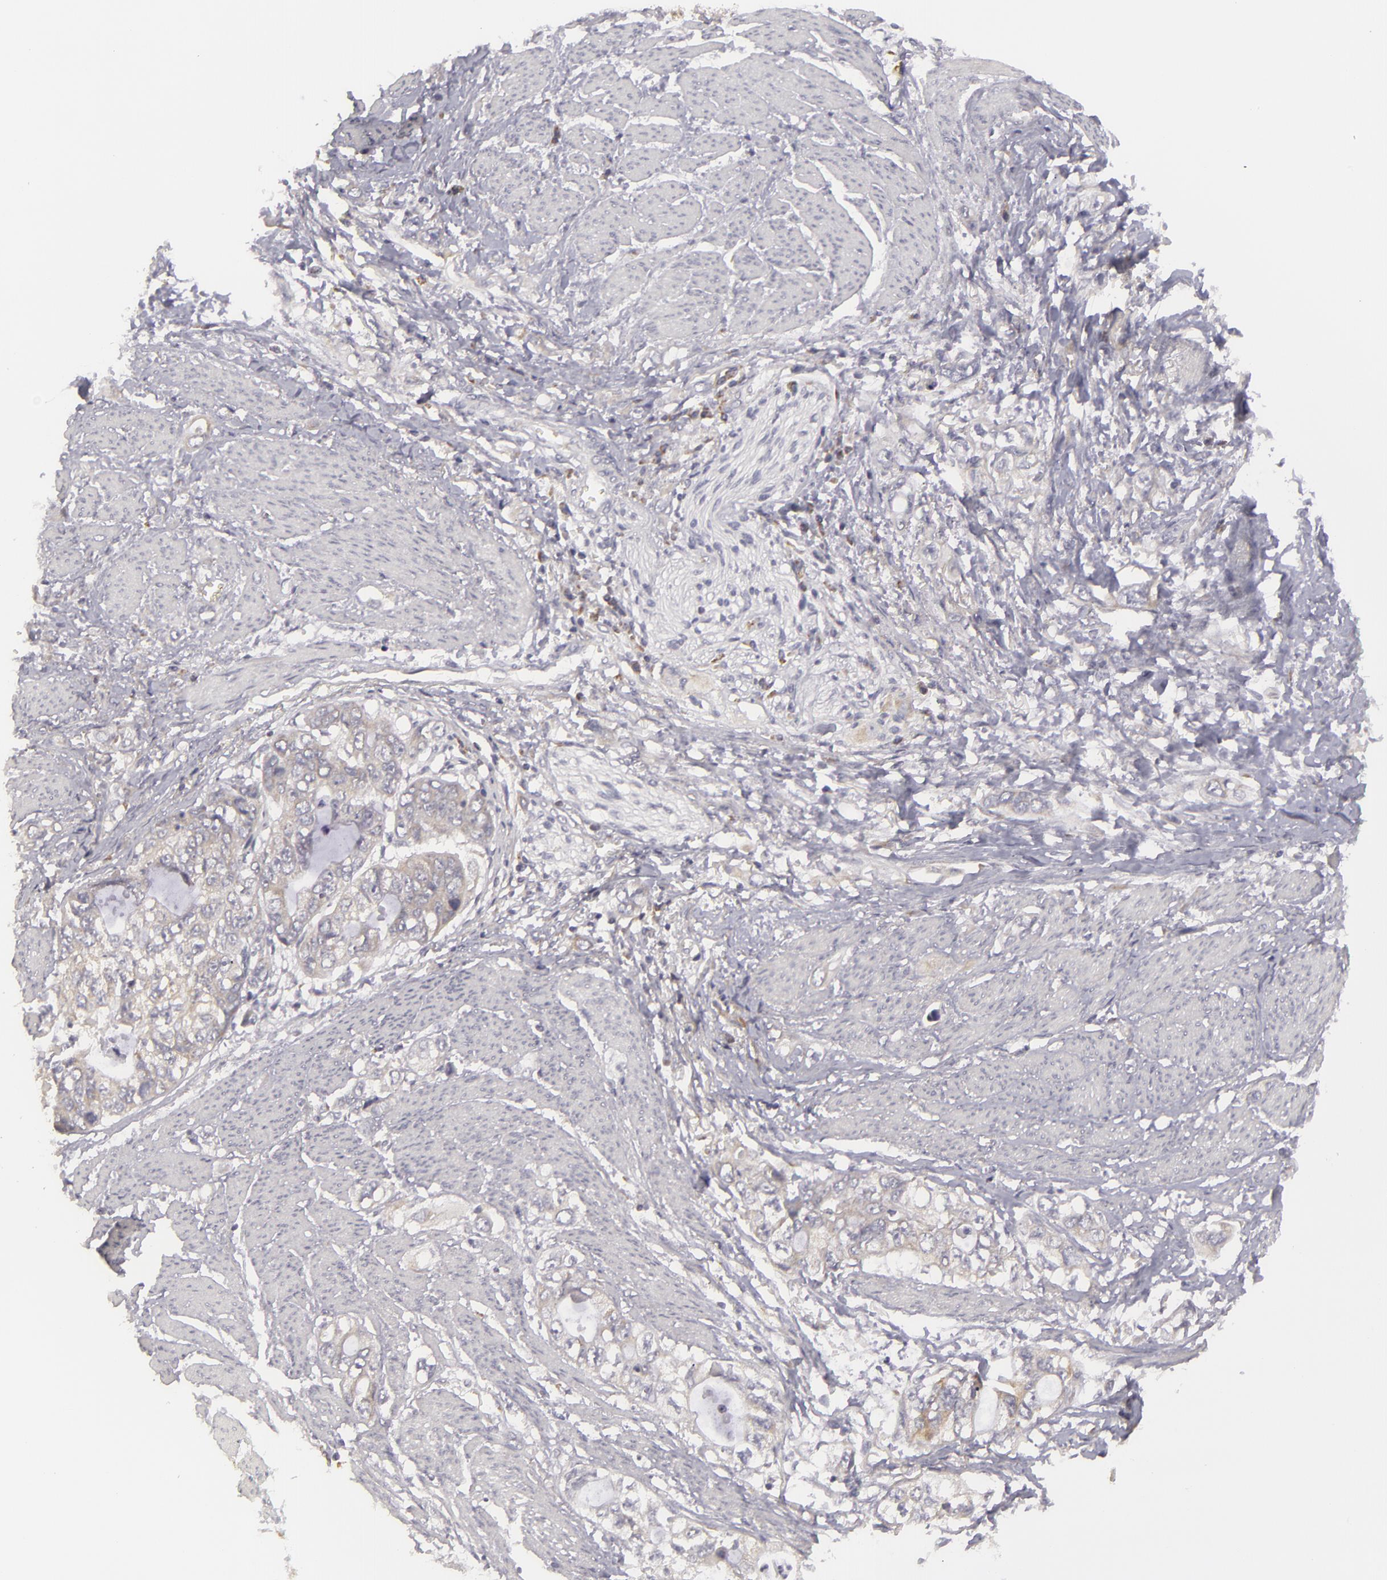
{"staining": {"intensity": "weak", "quantity": "<25%", "location": "cytoplasmic/membranous"}, "tissue": "stomach cancer", "cell_type": "Tumor cells", "image_type": "cancer", "snomed": [{"axis": "morphology", "description": "Adenocarcinoma, NOS"}, {"axis": "topography", "description": "Stomach, upper"}], "caption": "Stomach adenocarcinoma was stained to show a protein in brown. There is no significant expression in tumor cells. The staining was performed using DAB (3,3'-diaminobenzidine) to visualize the protein expression in brown, while the nuclei were stained in blue with hematoxylin (Magnification: 20x).", "gene": "ATP2B3", "patient": {"sex": "female", "age": 52}}